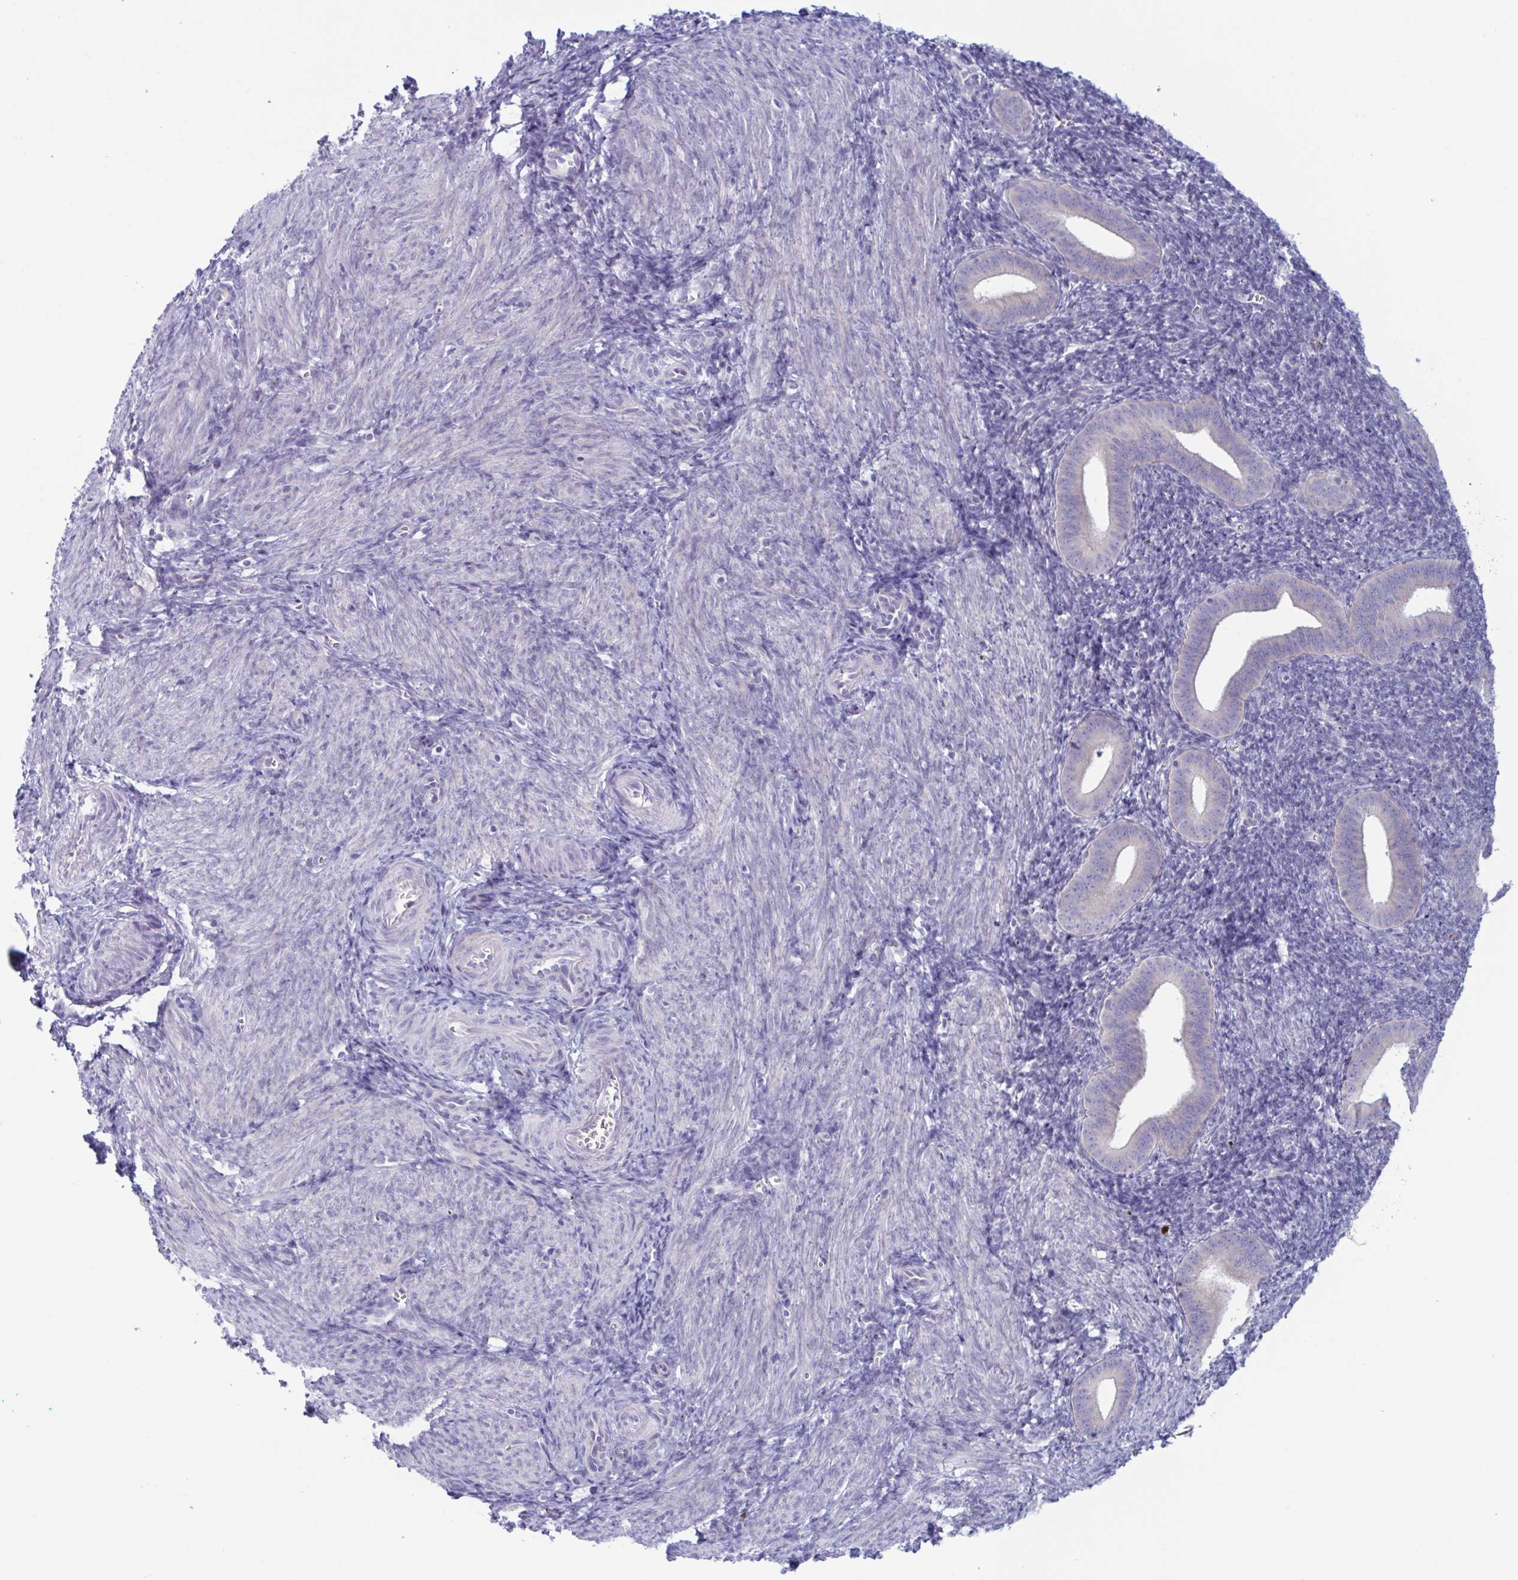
{"staining": {"intensity": "negative", "quantity": "none", "location": "none"}, "tissue": "endometrium", "cell_type": "Cells in endometrial stroma", "image_type": "normal", "snomed": [{"axis": "morphology", "description": "Normal tissue, NOS"}, {"axis": "topography", "description": "Endometrium"}], "caption": "High power microscopy image of an immunohistochemistry histopathology image of unremarkable endometrium, revealing no significant staining in cells in endometrial stroma.", "gene": "NAA30", "patient": {"sex": "female", "age": 25}}